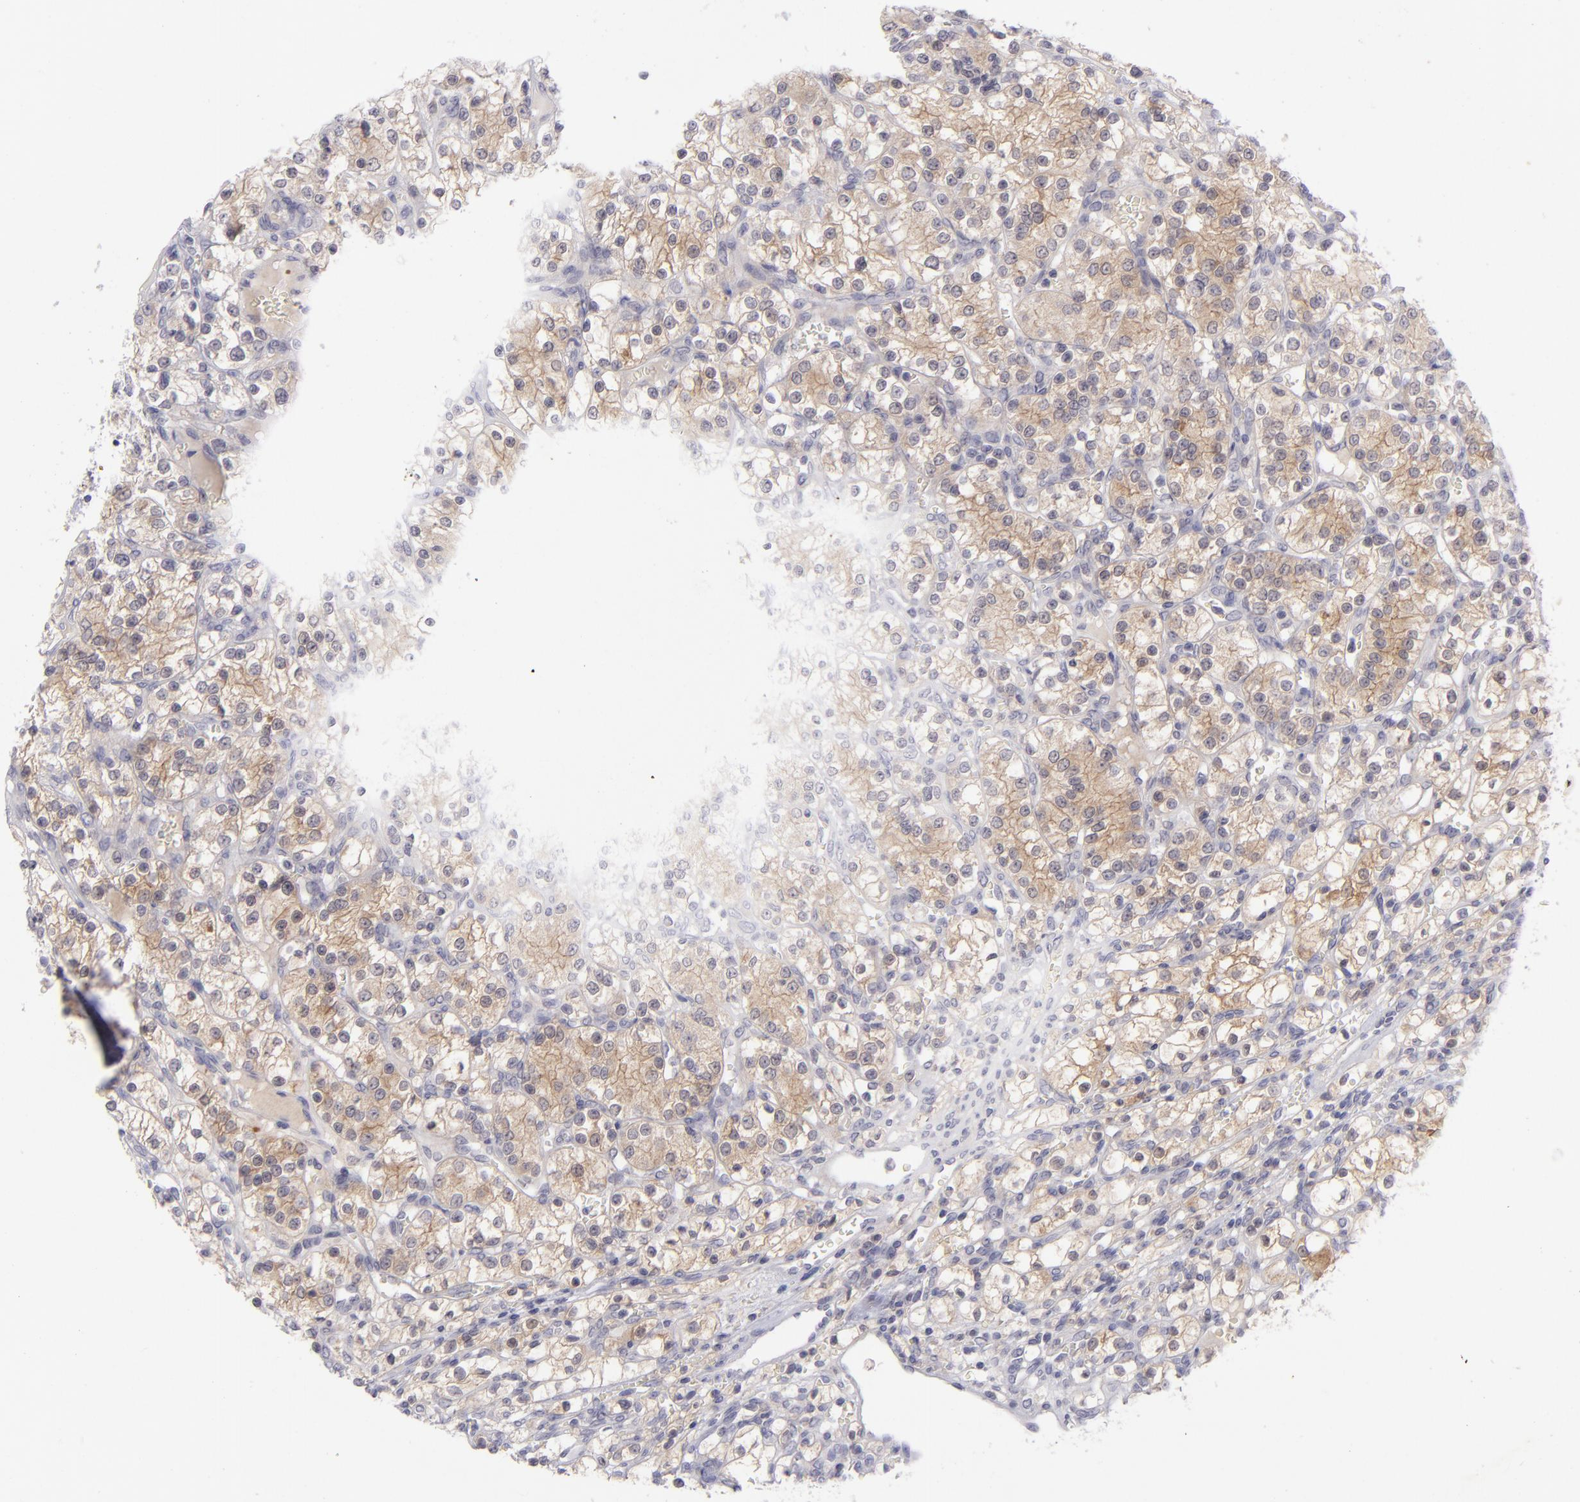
{"staining": {"intensity": "weak", "quantity": "25%-75%", "location": "cytoplasmic/membranous"}, "tissue": "renal cancer", "cell_type": "Tumor cells", "image_type": "cancer", "snomed": [{"axis": "morphology", "description": "Adenocarcinoma, NOS"}, {"axis": "topography", "description": "Kidney"}], "caption": "Brown immunohistochemical staining in renal adenocarcinoma demonstrates weak cytoplasmic/membranous expression in approximately 25%-75% of tumor cells.", "gene": "EVPL", "patient": {"sex": "female", "age": 62}}